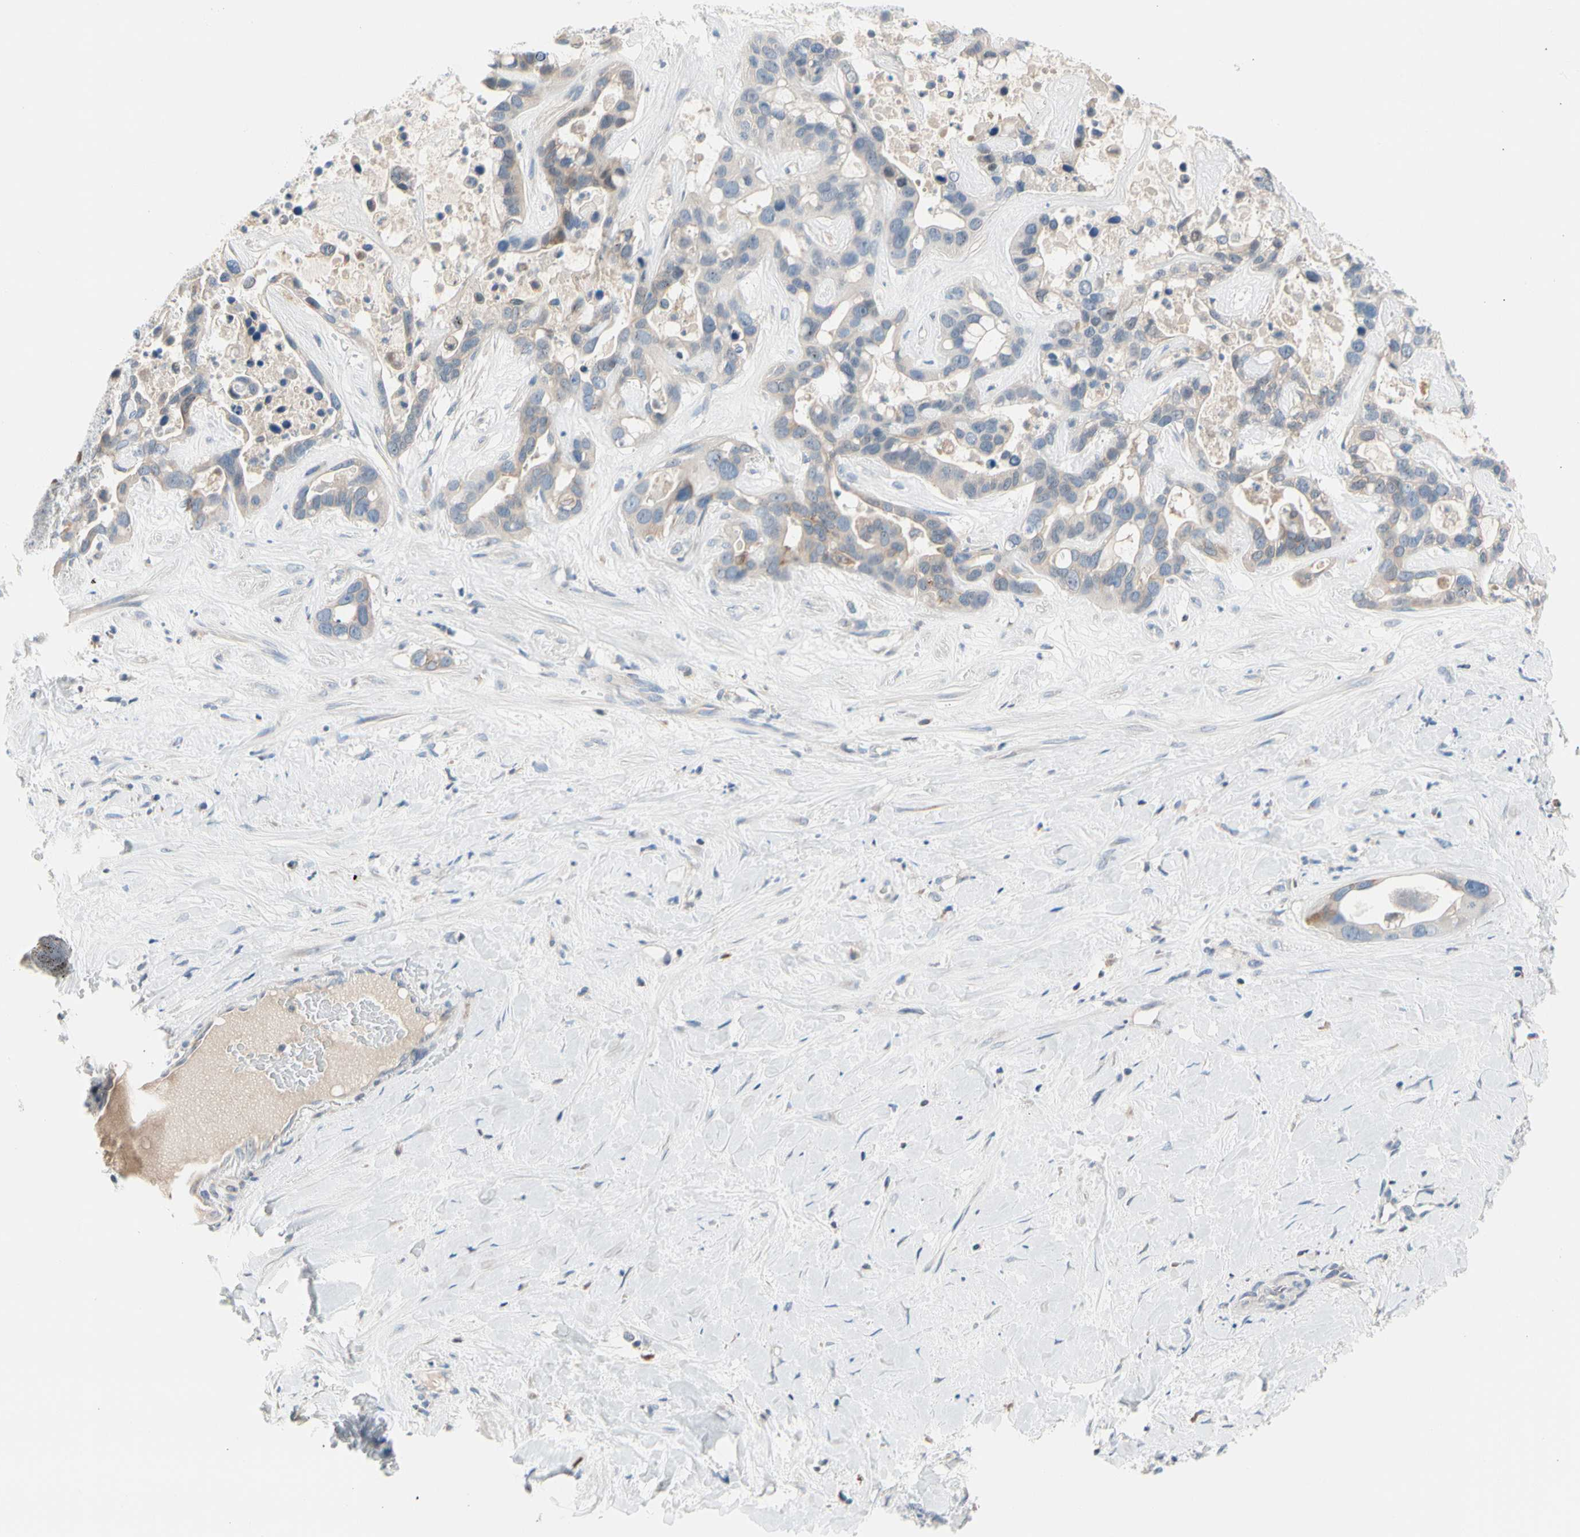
{"staining": {"intensity": "negative", "quantity": "none", "location": "none"}, "tissue": "liver cancer", "cell_type": "Tumor cells", "image_type": "cancer", "snomed": [{"axis": "morphology", "description": "Cholangiocarcinoma"}, {"axis": "topography", "description": "Liver"}], "caption": "Immunohistochemistry (IHC) image of human cholangiocarcinoma (liver) stained for a protein (brown), which displays no expression in tumor cells. (Stains: DAB (3,3'-diaminobenzidine) IHC with hematoxylin counter stain, Microscopy: brightfield microscopy at high magnification).", "gene": "MAP3K3", "patient": {"sex": "female", "age": 65}}